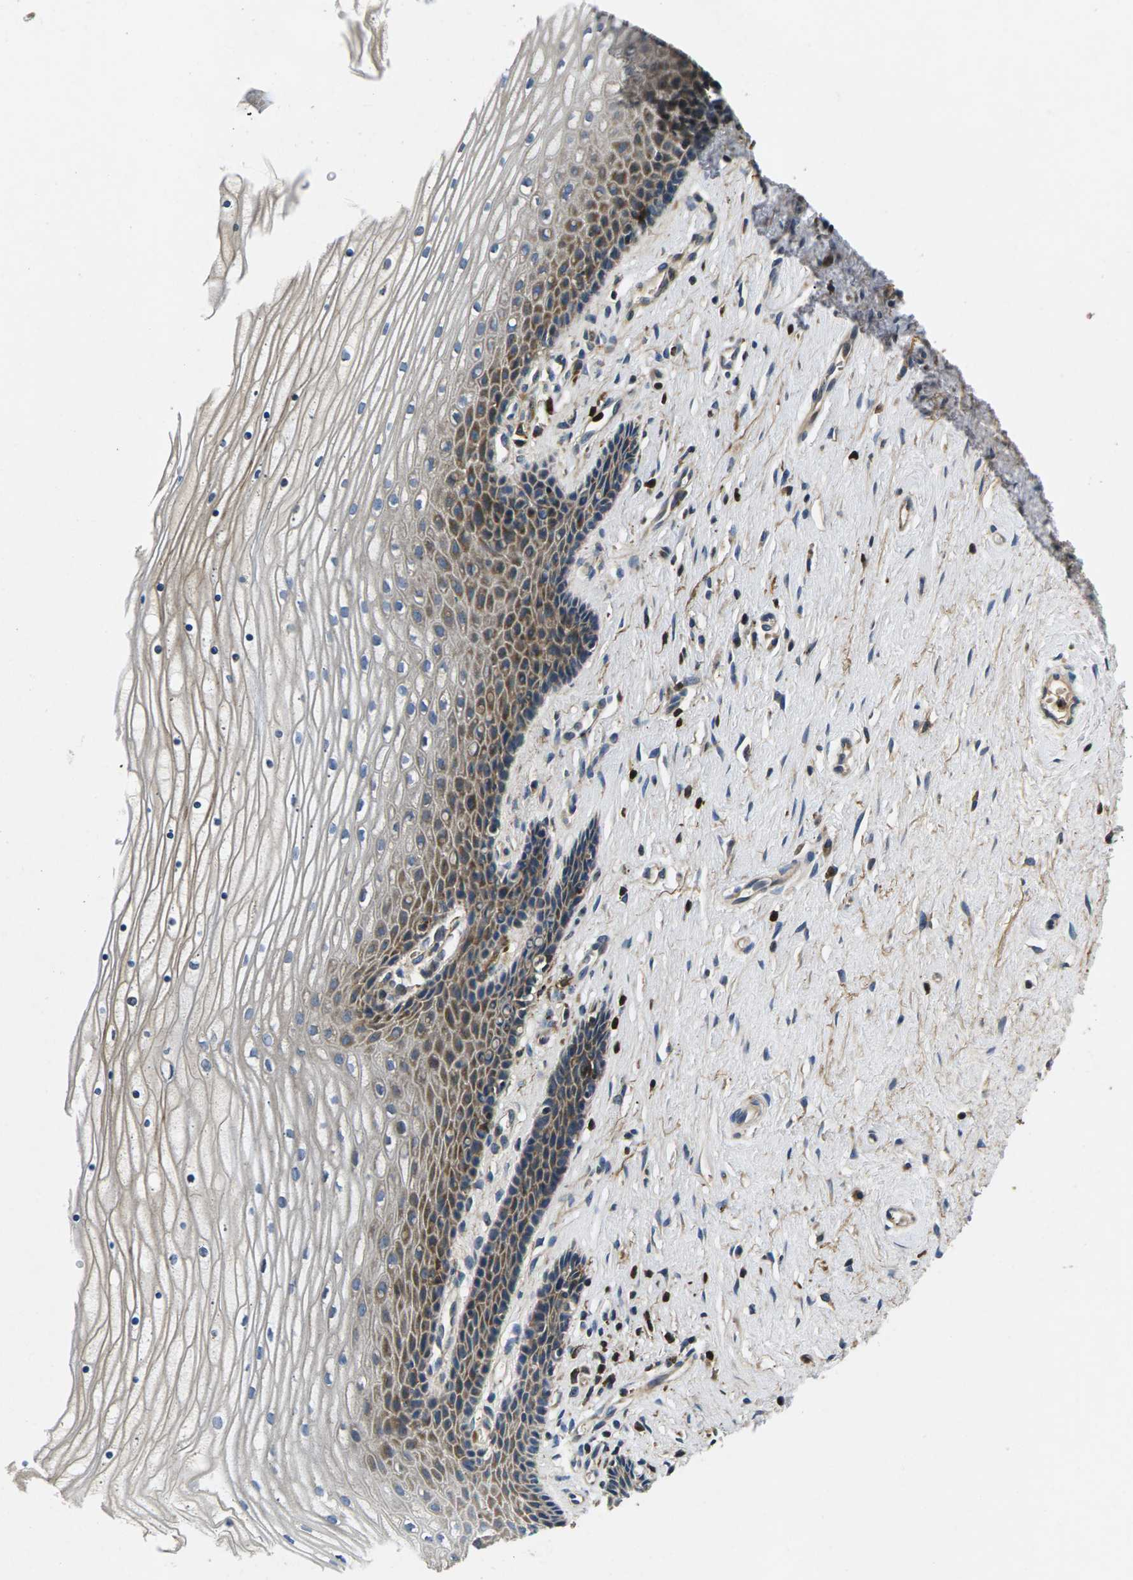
{"staining": {"intensity": "strong", "quantity": "25%-75%", "location": "cytoplasmic/membranous"}, "tissue": "cervix", "cell_type": "Glandular cells", "image_type": "normal", "snomed": [{"axis": "morphology", "description": "Normal tissue, NOS"}, {"axis": "topography", "description": "Cervix"}], "caption": "The photomicrograph demonstrates staining of benign cervix, revealing strong cytoplasmic/membranous protein positivity (brown color) within glandular cells.", "gene": "PLCE1", "patient": {"sex": "female", "age": 39}}